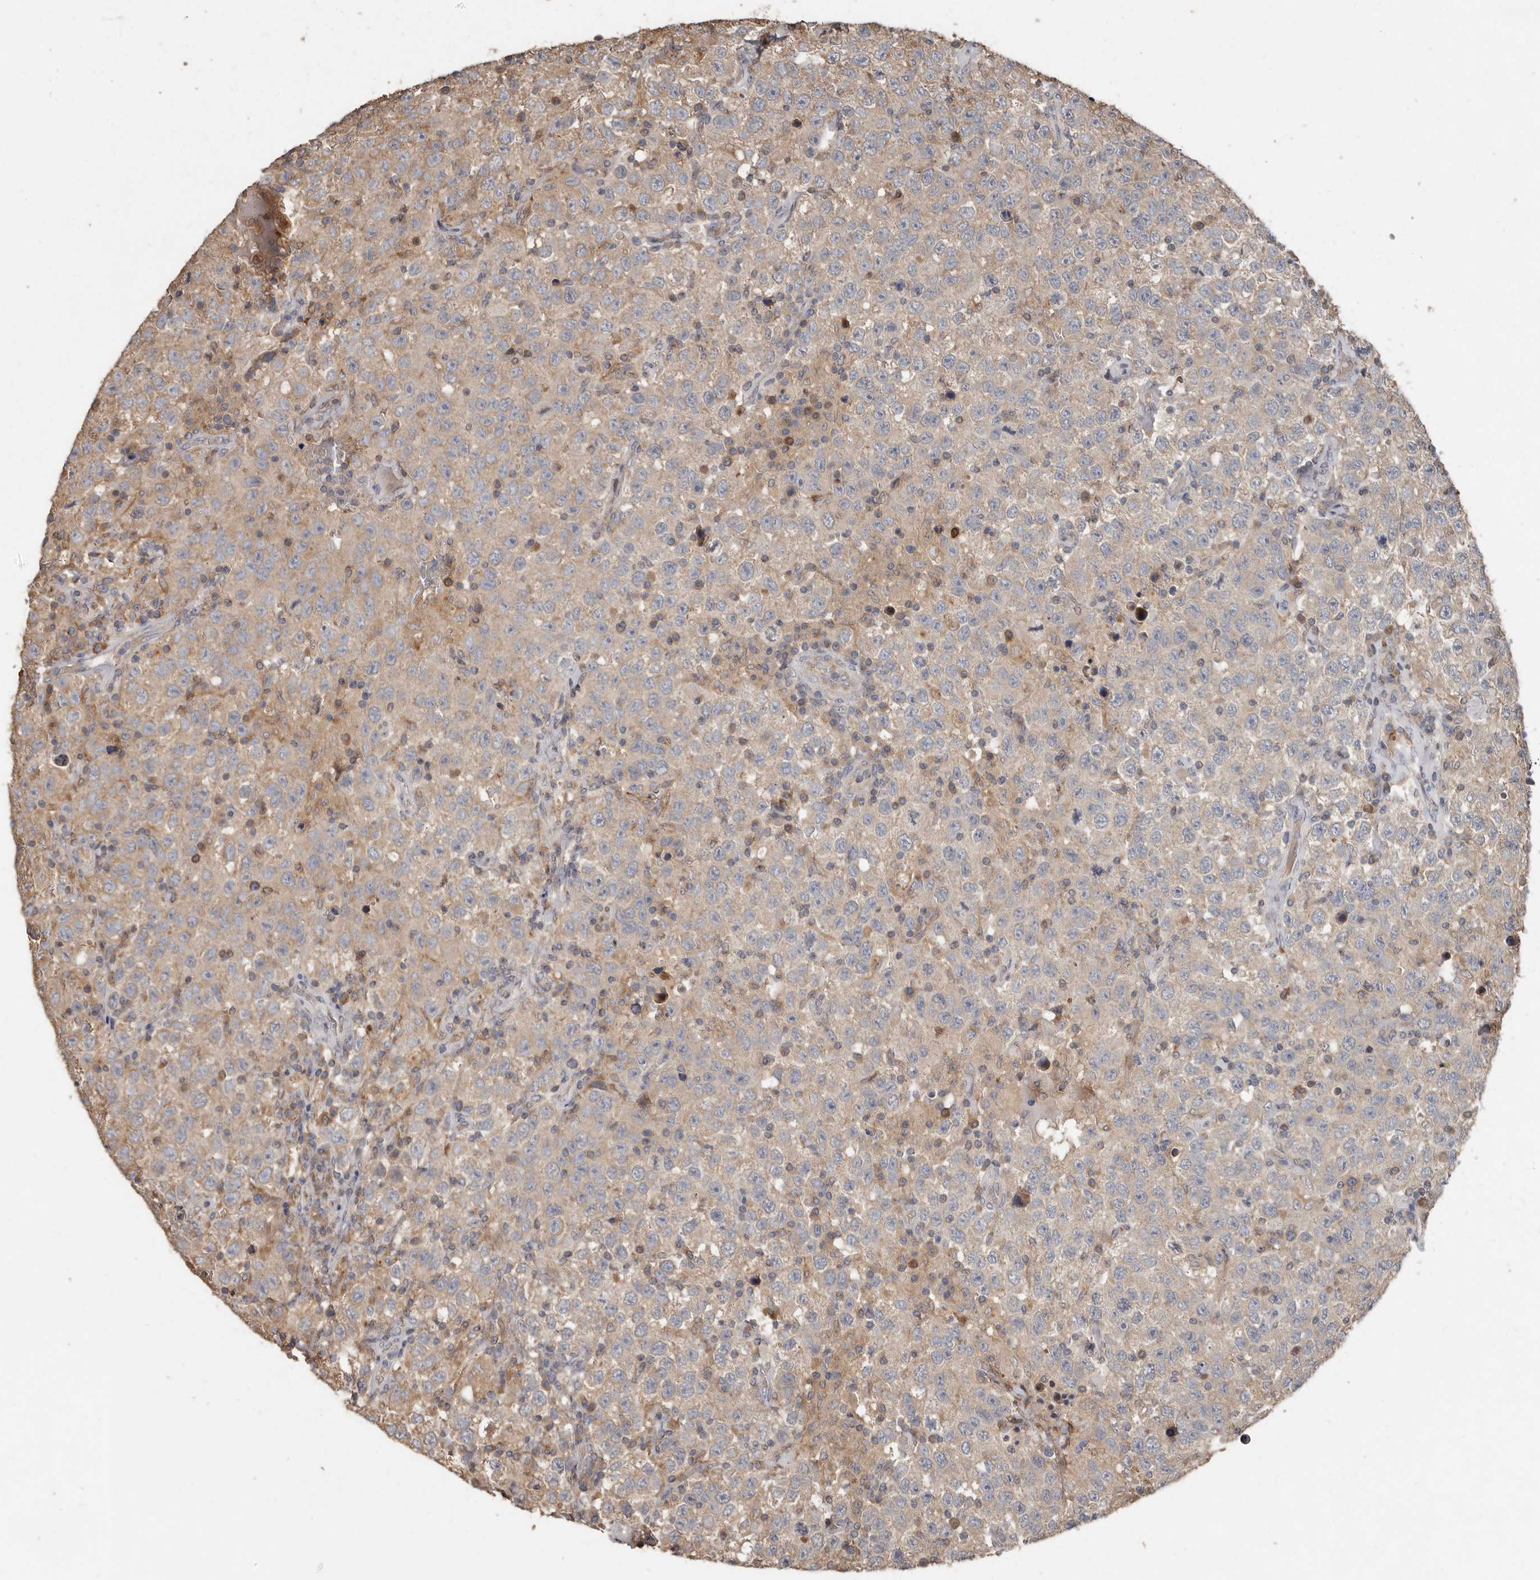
{"staining": {"intensity": "weak", "quantity": "25%-75%", "location": "cytoplasmic/membranous"}, "tissue": "testis cancer", "cell_type": "Tumor cells", "image_type": "cancer", "snomed": [{"axis": "morphology", "description": "Seminoma, NOS"}, {"axis": "topography", "description": "Testis"}], "caption": "Immunohistochemical staining of human testis cancer reveals low levels of weak cytoplasmic/membranous staining in about 25%-75% of tumor cells.", "gene": "KIF26B", "patient": {"sex": "male", "age": 41}}